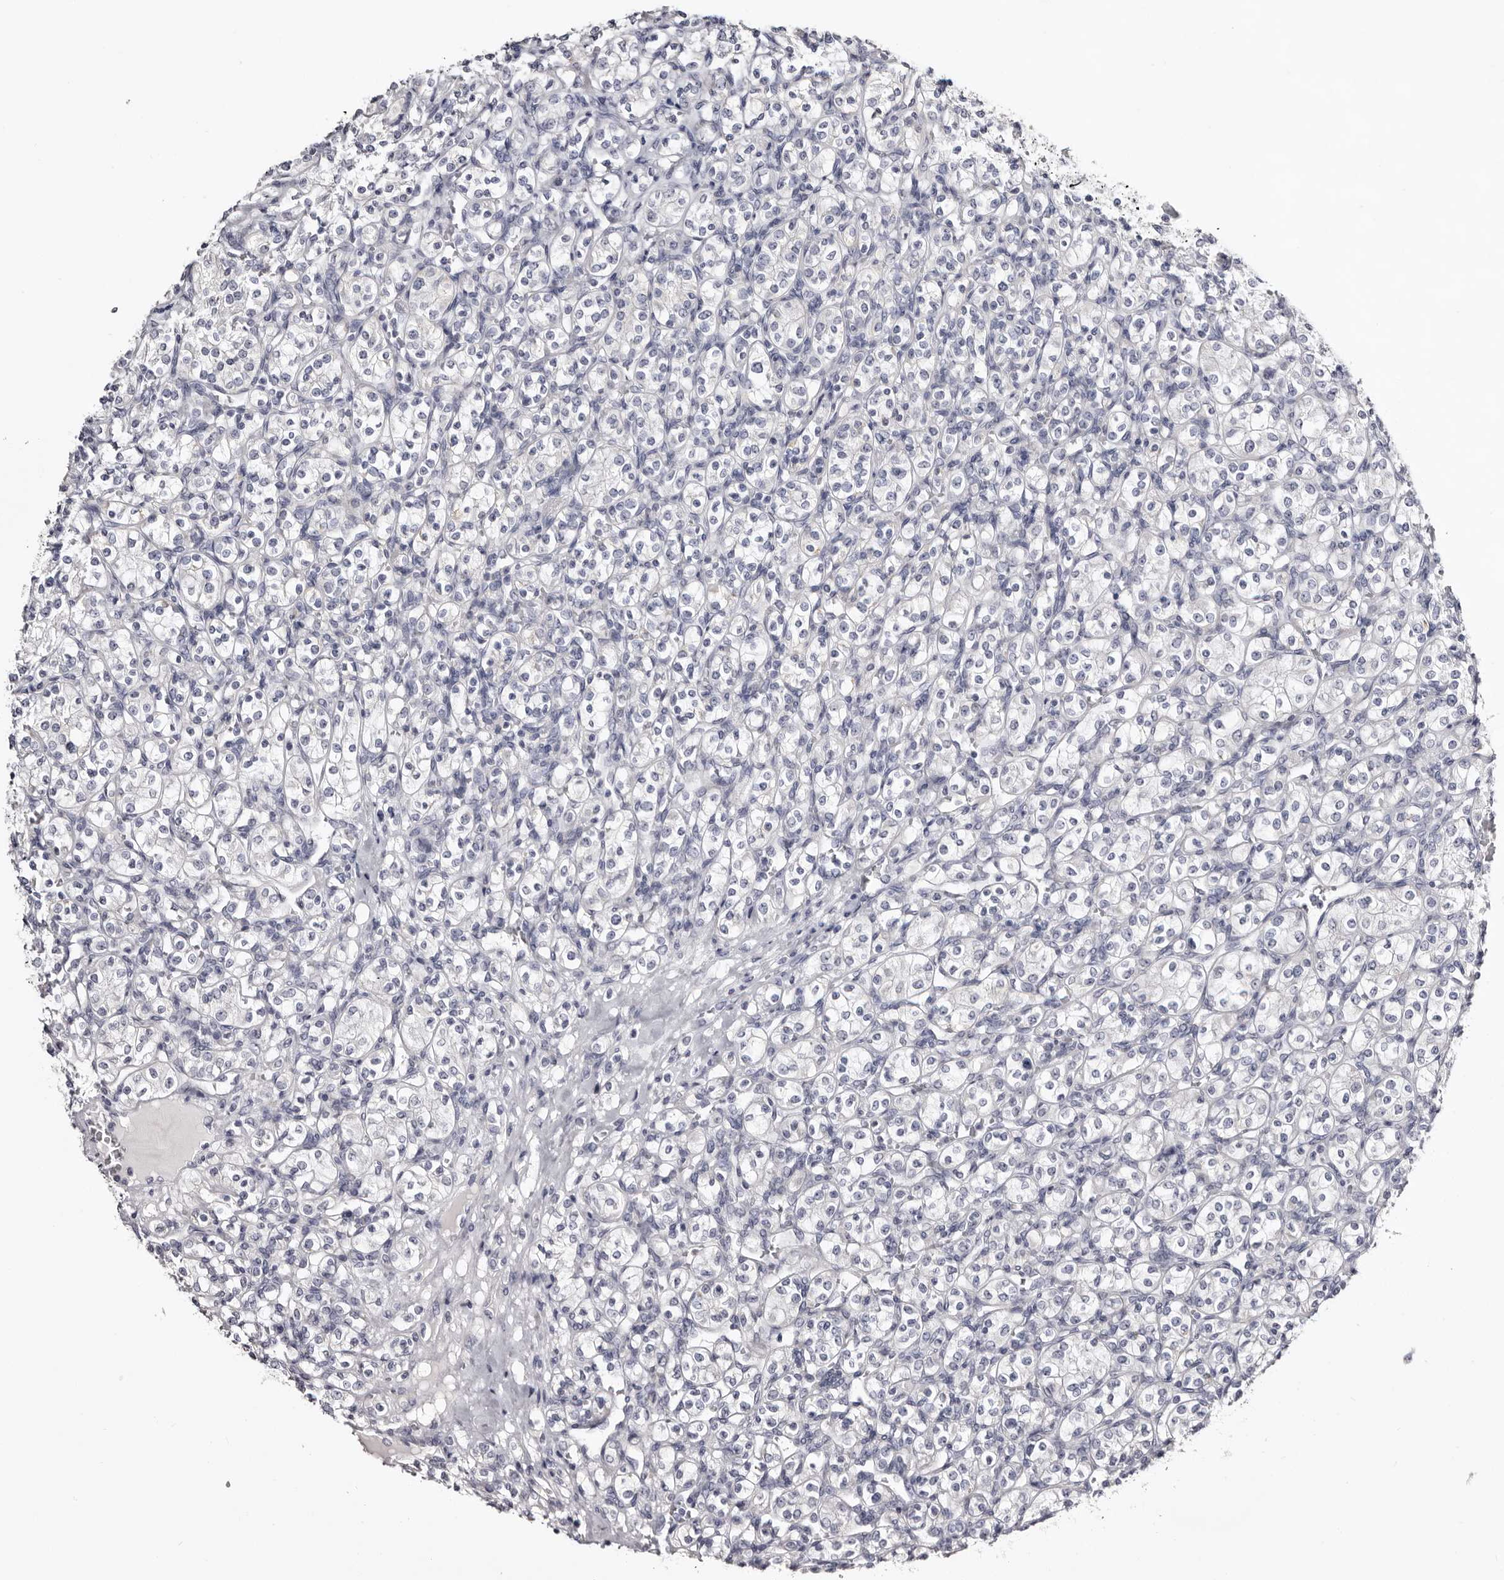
{"staining": {"intensity": "negative", "quantity": "none", "location": "none"}, "tissue": "renal cancer", "cell_type": "Tumor cells", "image_type": "cancer", "snomed": [{"axis": "morphology", "description": "Adenocarcinoma, NOS"}, {"axis": "topography", "description": "Kidney"}], "caption": "The immunohistochemistry photomicrograph has no significant staining in tumor cells of adenocarcinoma (renal) tissue.", "gene": "CASQ1", "patient": {"sex": "male", "age": 77}}